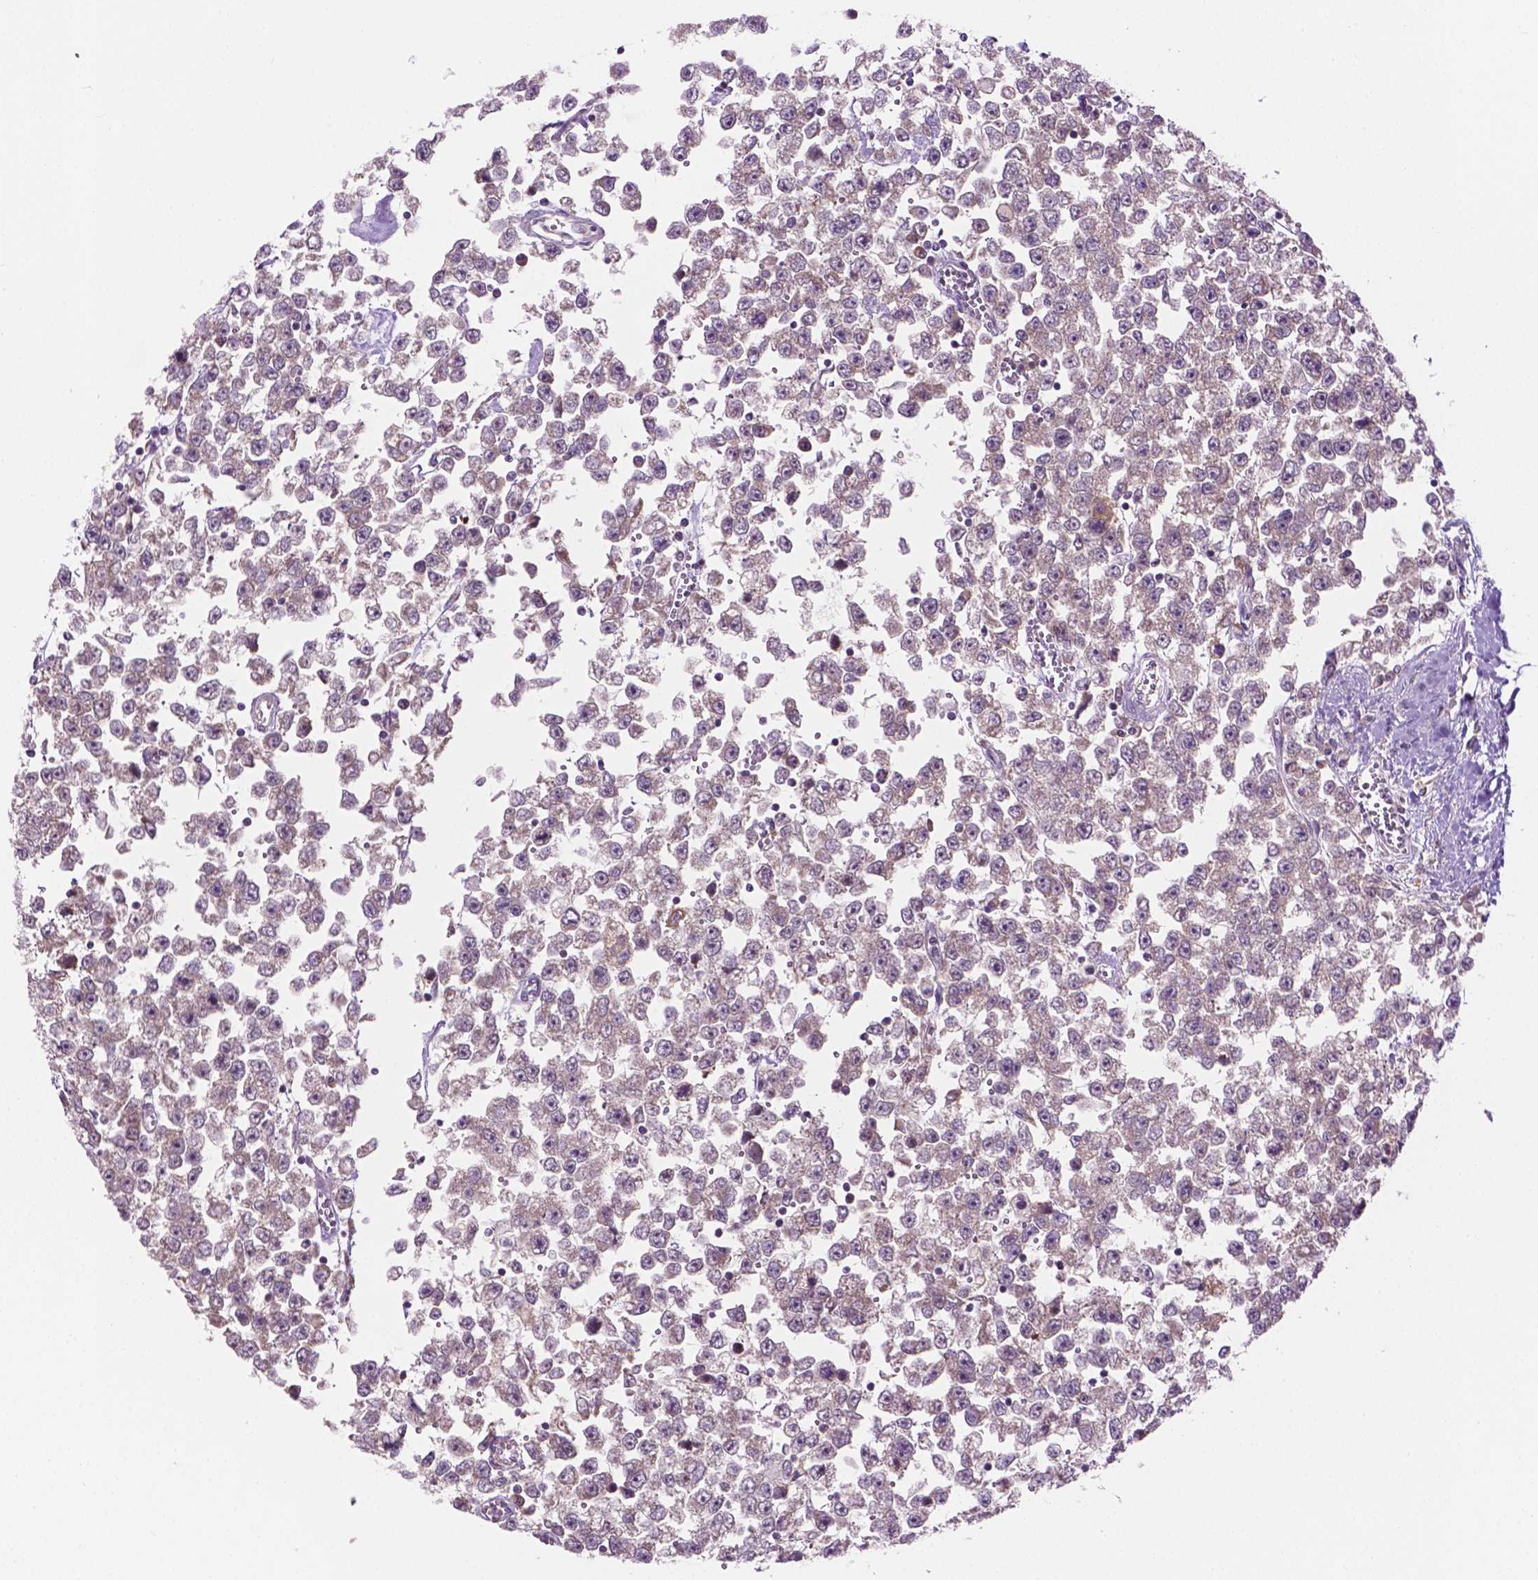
{"staining": {"intensity": "negative", "quantity": "none", "location": "none"}, "tissue": "testis cancer", "cell_type": "Tumor cells", "image_type": "cancer", "snomed": [{"axis": "morphology", "description": "Seminoma, NOS"}, {"axis": "topography", "description": "Testis"}], "caption": "The micrograph displays no significant positivity in tumor cells of testis seminoma.", "gene": "MZT1", "patient": {"sex": "male", "age": 34}}